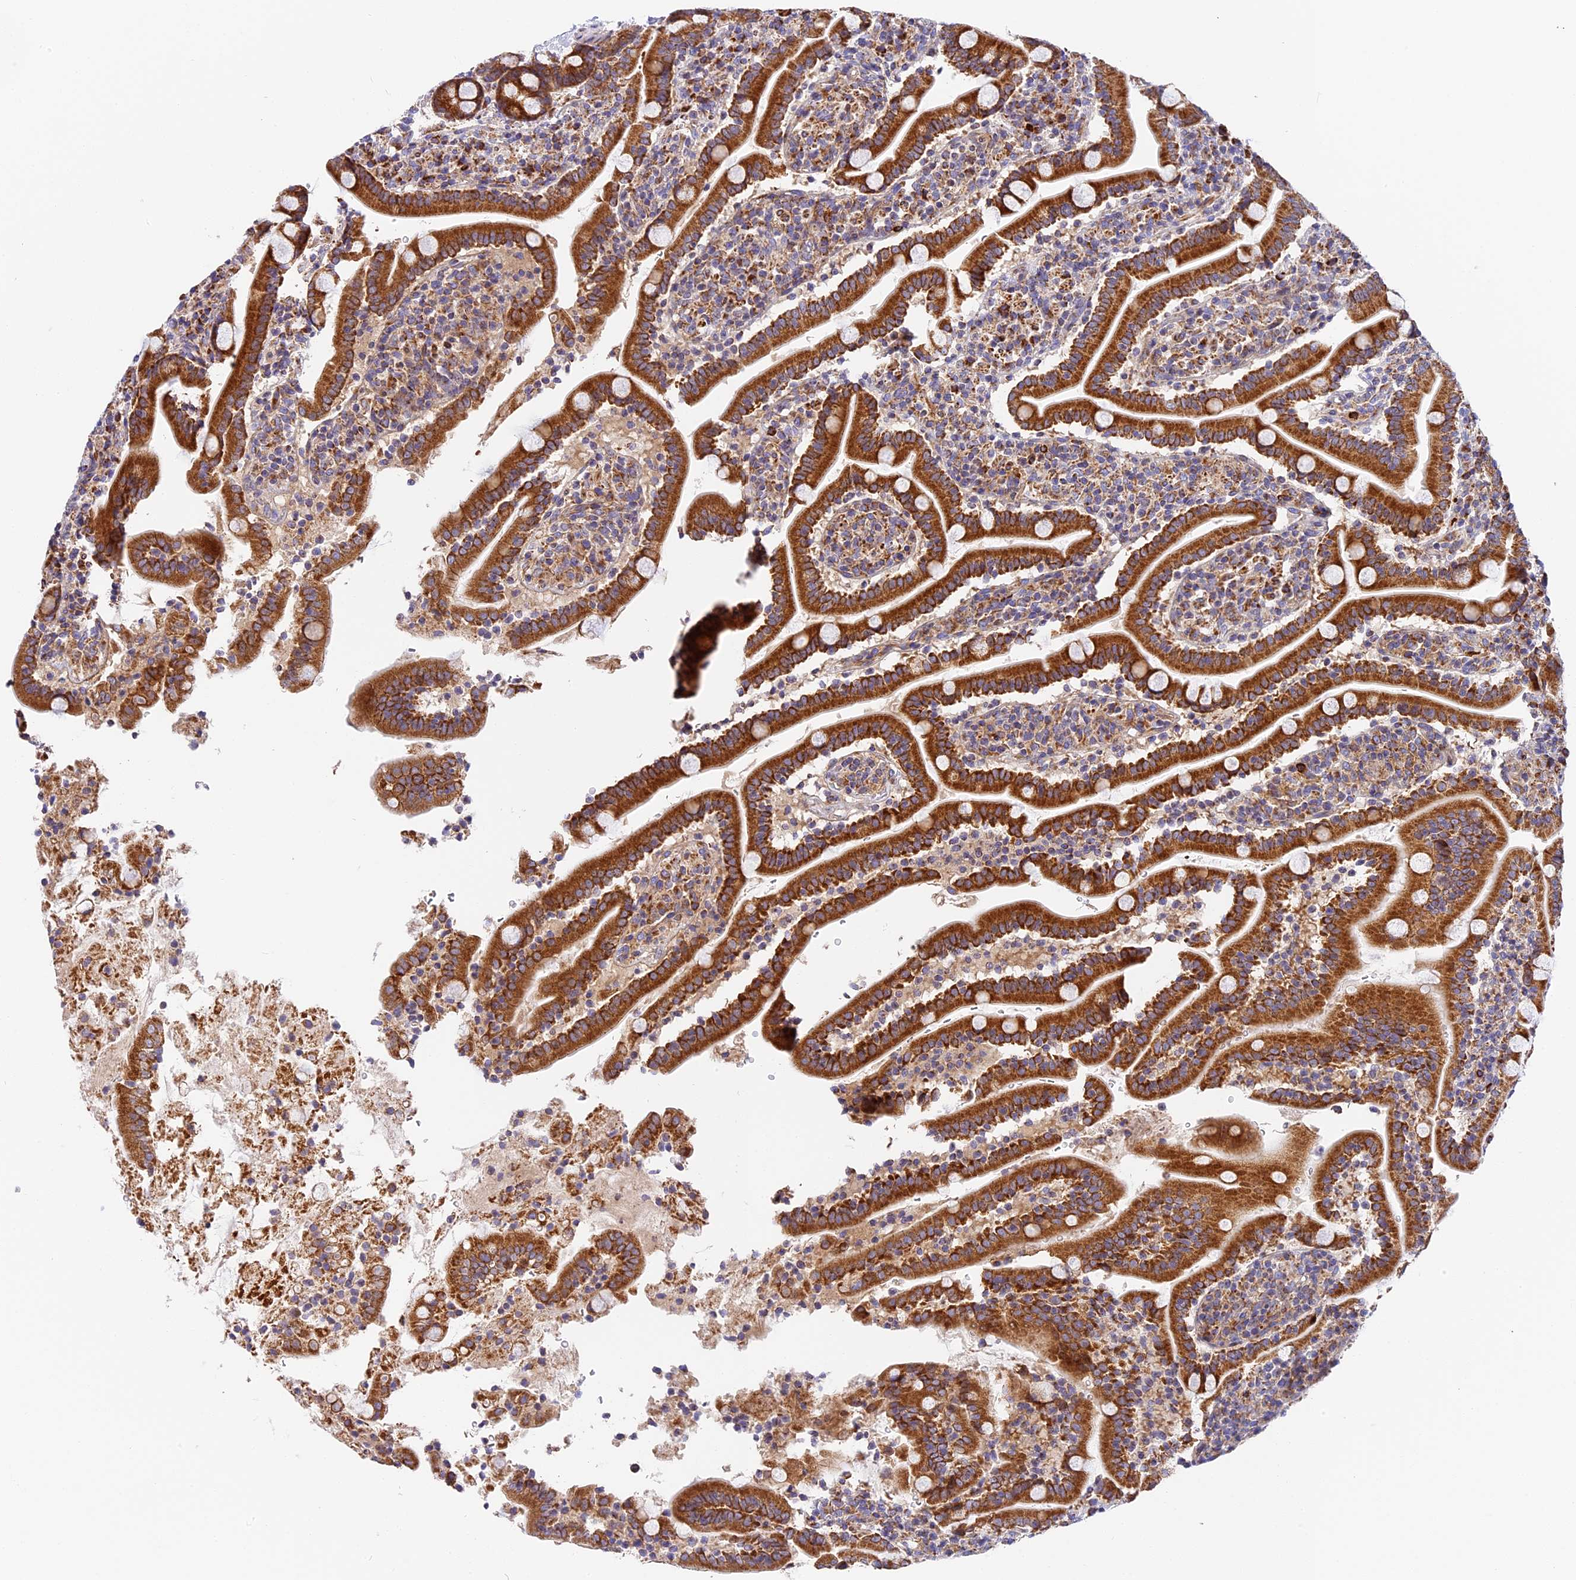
{"staining": {"intensity": "strong", "quantity": ">75%", "location": "cytoplasmic/membranous"}, "tissue": "duodenum", "cell_type": "Glandular cells", "image_type": "normal", "snomed": [{"axis": "morphology", "description": "Normal tissue, NOS"}, {"axis": "topography", "description": "Duodenum"}], "caption": "Protein staining of benign duodenum displays strong cytoplasmic/membranous staining in about >75% of glandular cells. (DAB IHC, brown staining for protein, blue staining for nuclei).", "gene": "MRAS", "patient": {"sex": "male", "age": 35}}